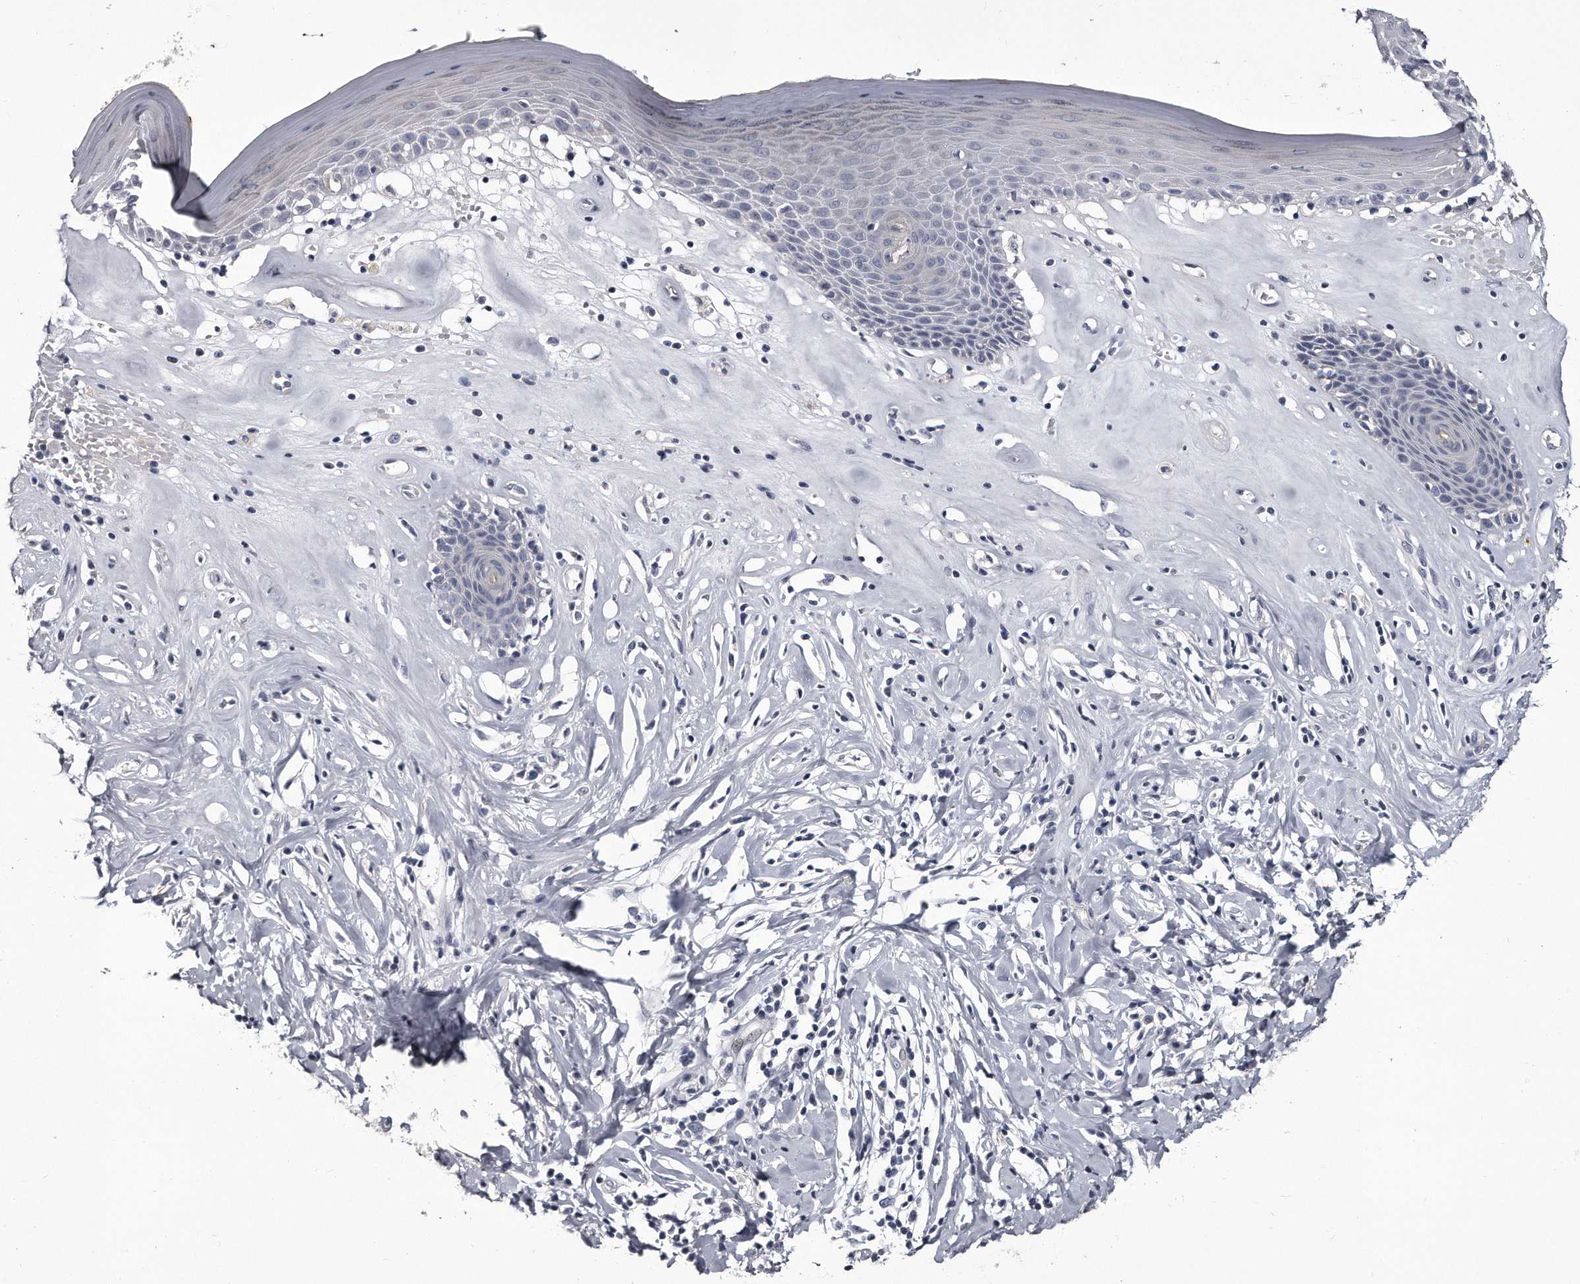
{"staining": {"intensity": "negative", "quantity": "none", "location": "none"}, "tissue": "skin", "cell_type": "Epidermal cells", "image_type": "normal", "snomed": [{"axis": "morphology", "description": "Normal tissue, NOS"}, {"axis": "morphology", "description": "Inflammation, NOS"}, {"axis": "topography", "description": "Vulva"}], "caption": "This is a micrograph of IHC staining of unremarkable skin, which shows no staining in epidermal cells.", "gene": "GAPVD1", "patient": {"sex": "female", "age": 84}}